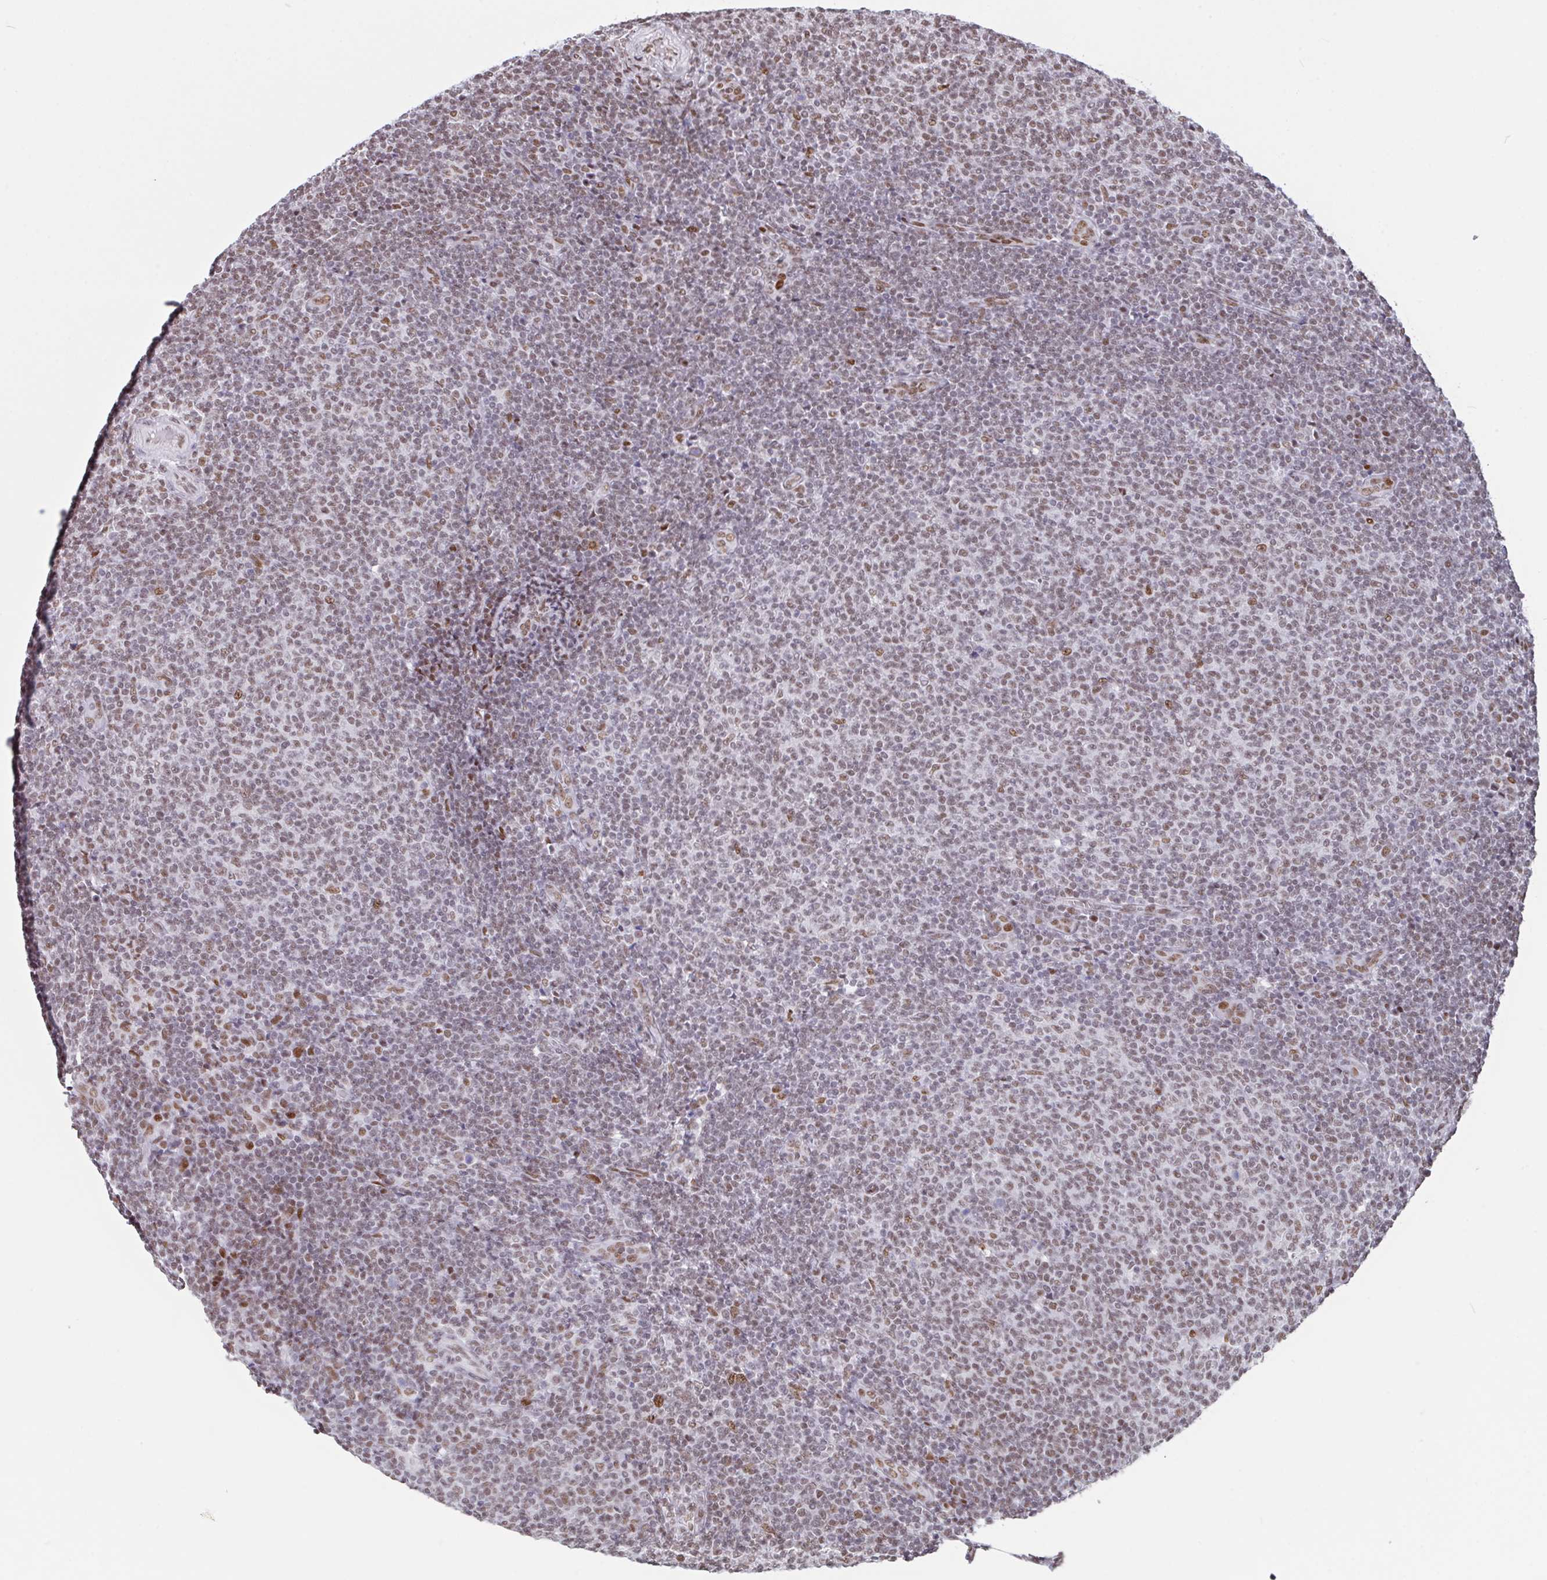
{"staining": {"intensity": "weak", "quantity": "25%-75%", "location": "nuclear"}, "tissue": "lymphoma", "cell_type": "Tumor cells", "image_type": "cancer", "snomed": [{"axis": "morphology", "description": "Malignant lymphoma, non-Hodgkin's type, Low grade"}, {"axis": "topography", "description": "Lymph node"}], "caption": "High-power microscopy captured an immunohistochemistry (IHC) micrograph of malignant lymphoma, non-Hodgkin's type (low-grade), revealing weak nuclear expression in approximately 25%-75% of tumor cells.", "gene": "CLP1", "patient": {"sex": "male", "age": 66}}